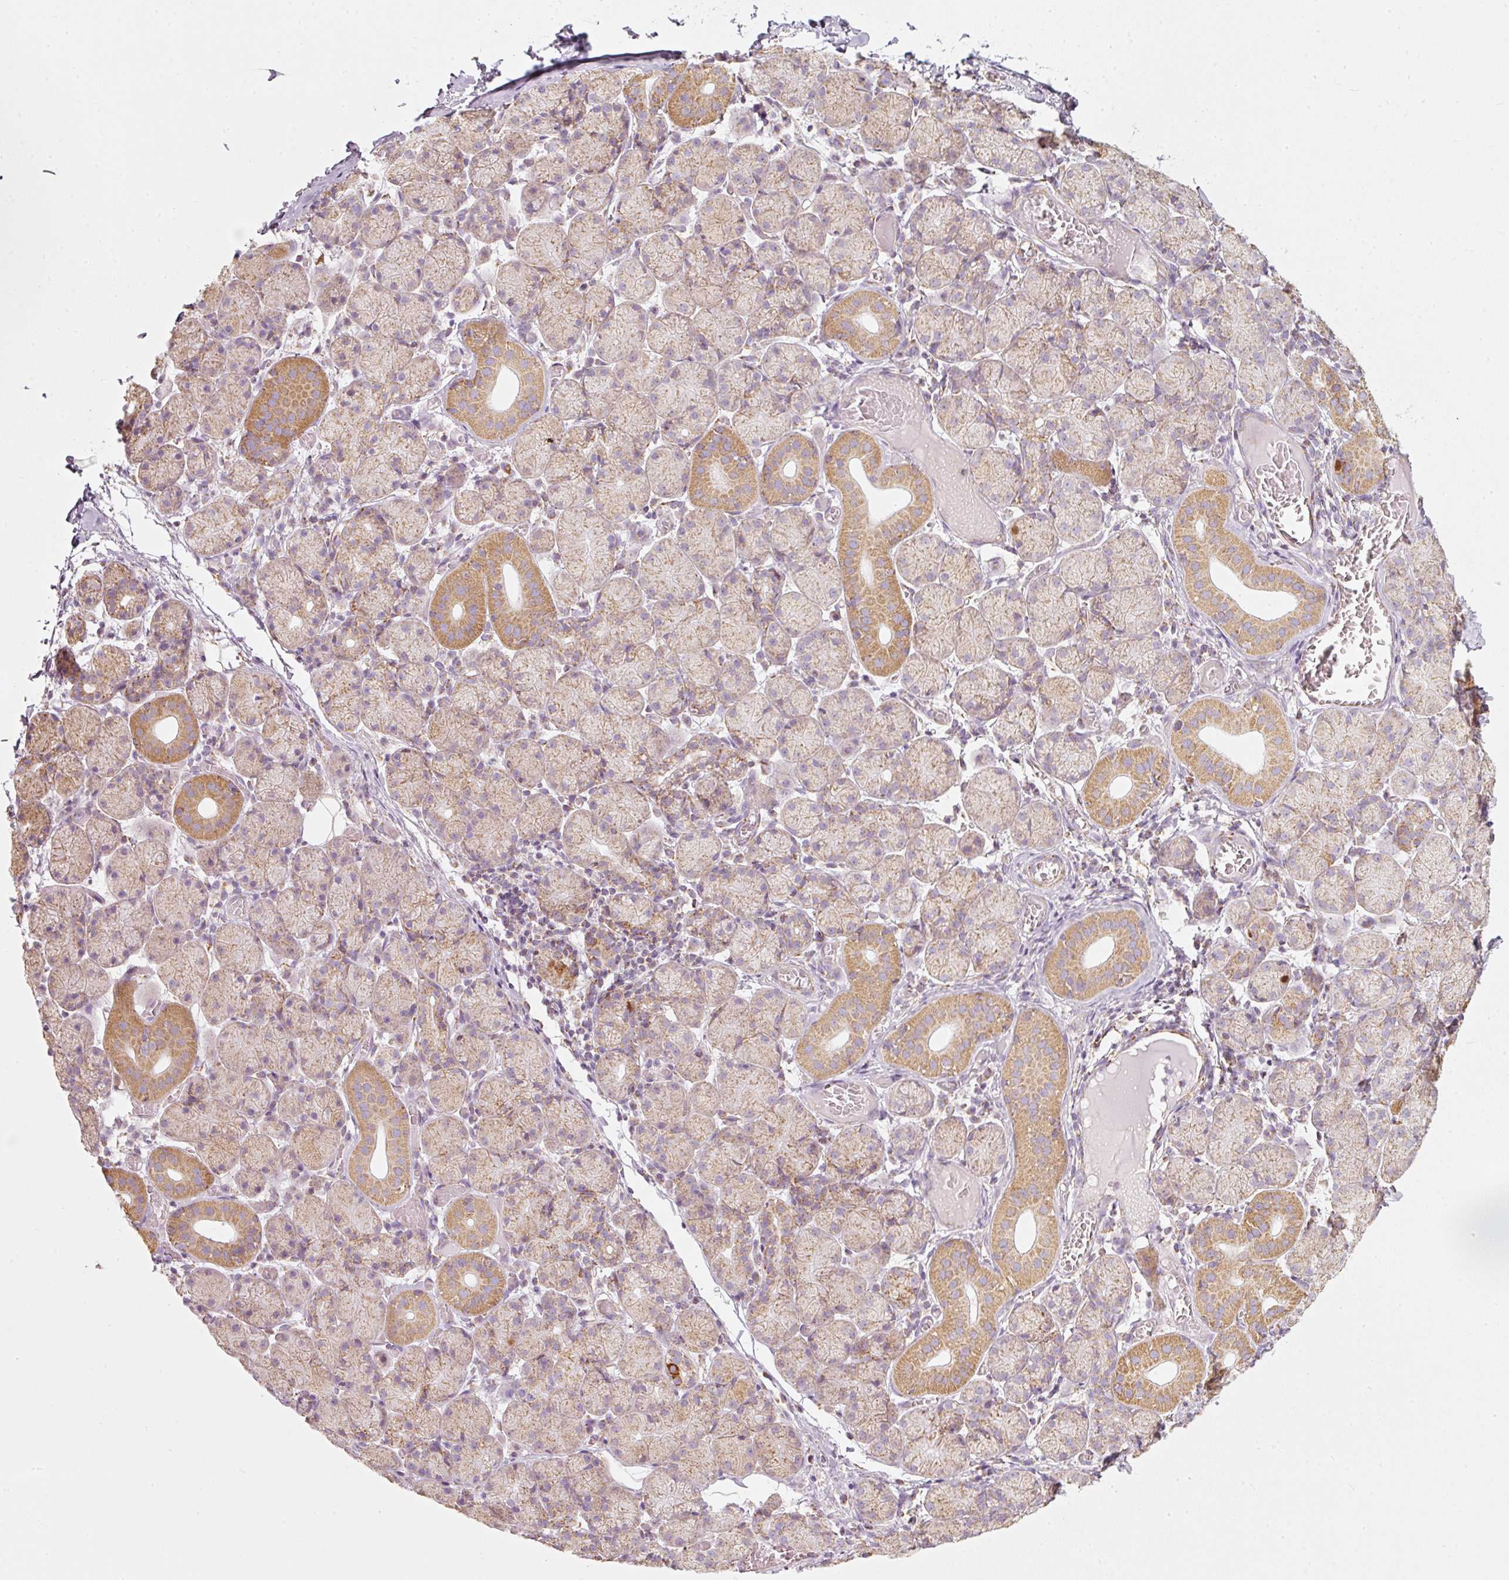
{"staining": {"intensity": "moderate", "quantity": "25%-75%", "location": "cytoplasmic/membranous,nuclear"}, "tissue": "salivary gland", "cell_type": "Glandular cells", "image_type": "normal", "snomed": [{"axis": "morphology", "description": "Normal tissue, NOS"}, {"axis": "topography", "description": "Salivary gland"}], "caption": "Immunohistochemical staining of benign human salivary gland shows moderate cytoplasmic/membranous,nuclear protein expression in approximately 25%-75% of glandular cells. Immunohistochemistry (ihc) stains the protein in brown and the nuclei are stained blue.", "gene": "DUT", "patient": {"sex": "female", "age": 24}}